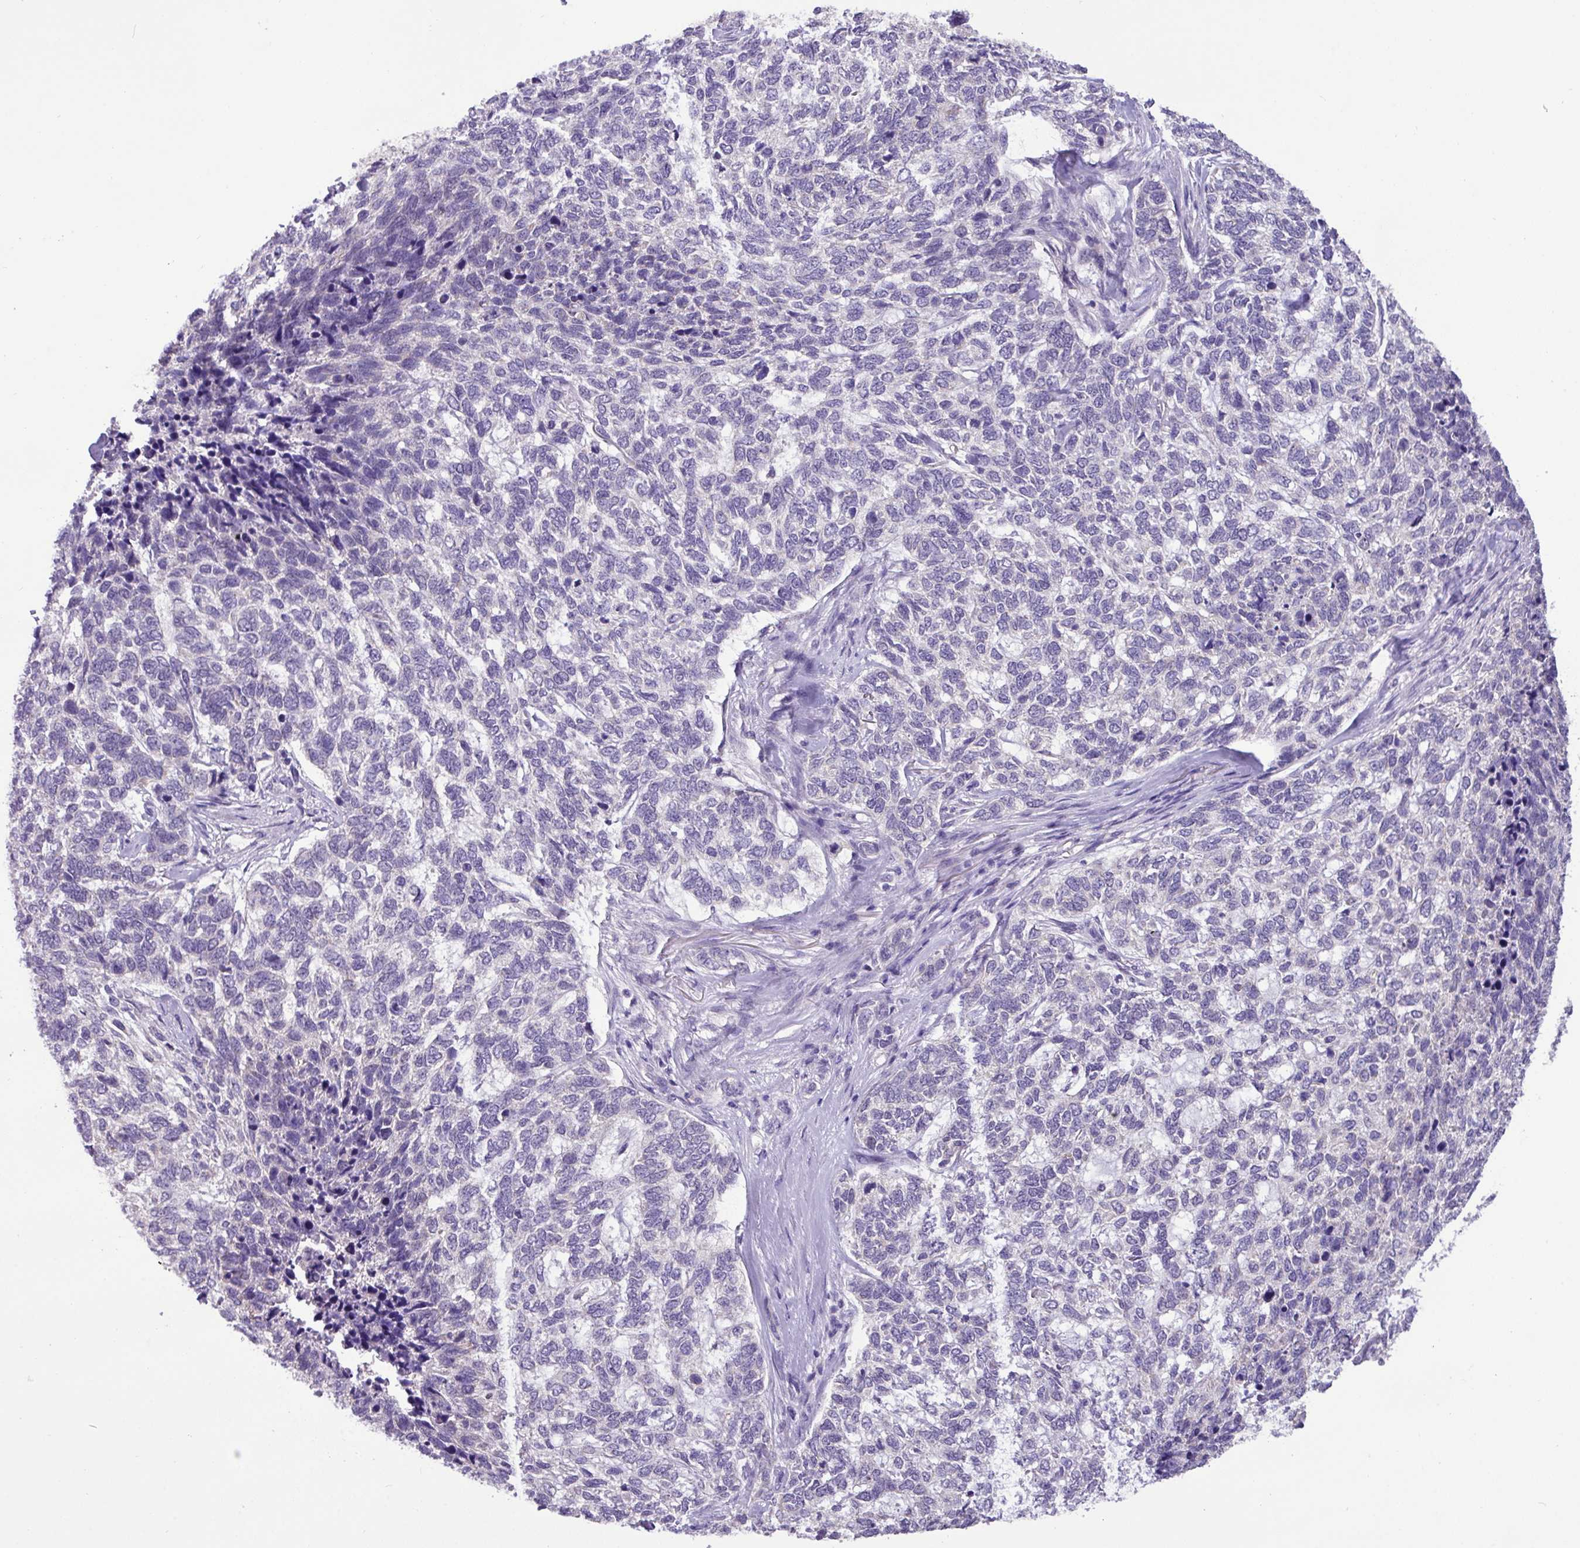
{"staining": {"intensity": "negative", "quantity": "none", "location": "none"}, "tissue": "skin cancer", "cell_type": "Tumor cells", "image_type": "cancer", "snomed": [{"axis": "morphology", "description": "Basal cell carcinoma"}, {"axis": "topography", "description": "Skin"}], "caption": "Tumor cells show no significant expression in skin basal cell carcinoma.", "gene": "PAX8", "patient": {"sex": "female", "age": 65}}